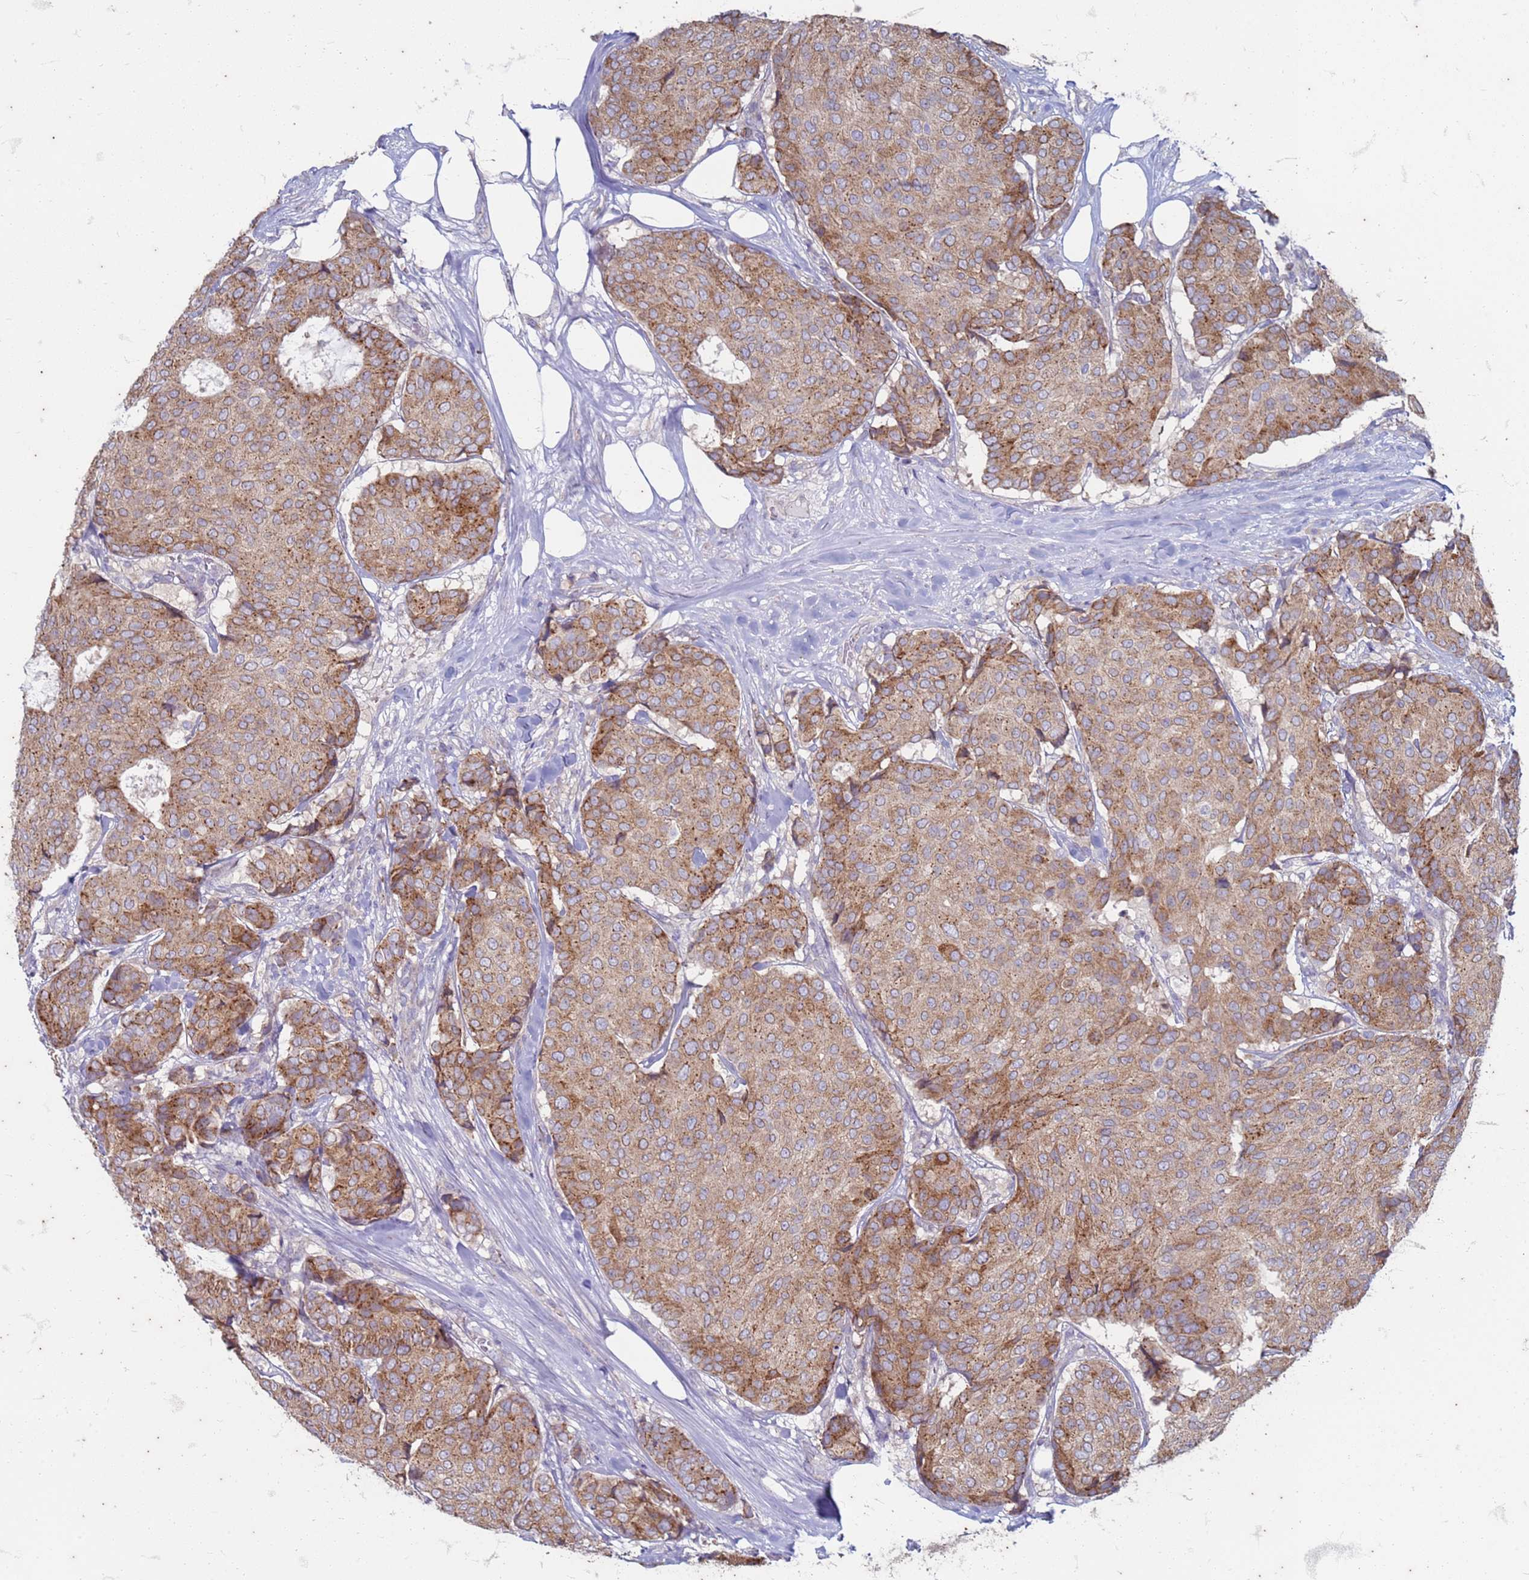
{"staining": {"intensity": "moderate", "quantity": "25%-75%", "location": "cytoplasmic/membranous"}, "tissue": "breast cancer", "cell_type": "Tumor cells", "image_type": "cancer", "snomed": [{"axis": "morphology", "description": "Duct carcinoma"}, {"axis": "topography", "description": "Breast"}], "caption": "Immunohistochemistry (IHC) of human breast cancer shows medium levels of moderate cytoplasmic/membranous expression in approximately 25%-75% of tumor cells. (brown staining indicates protein expression, while blue staining denotes nuclei).", "gene": "SUCO", "patient": {"sex": "female", "age": 75}}